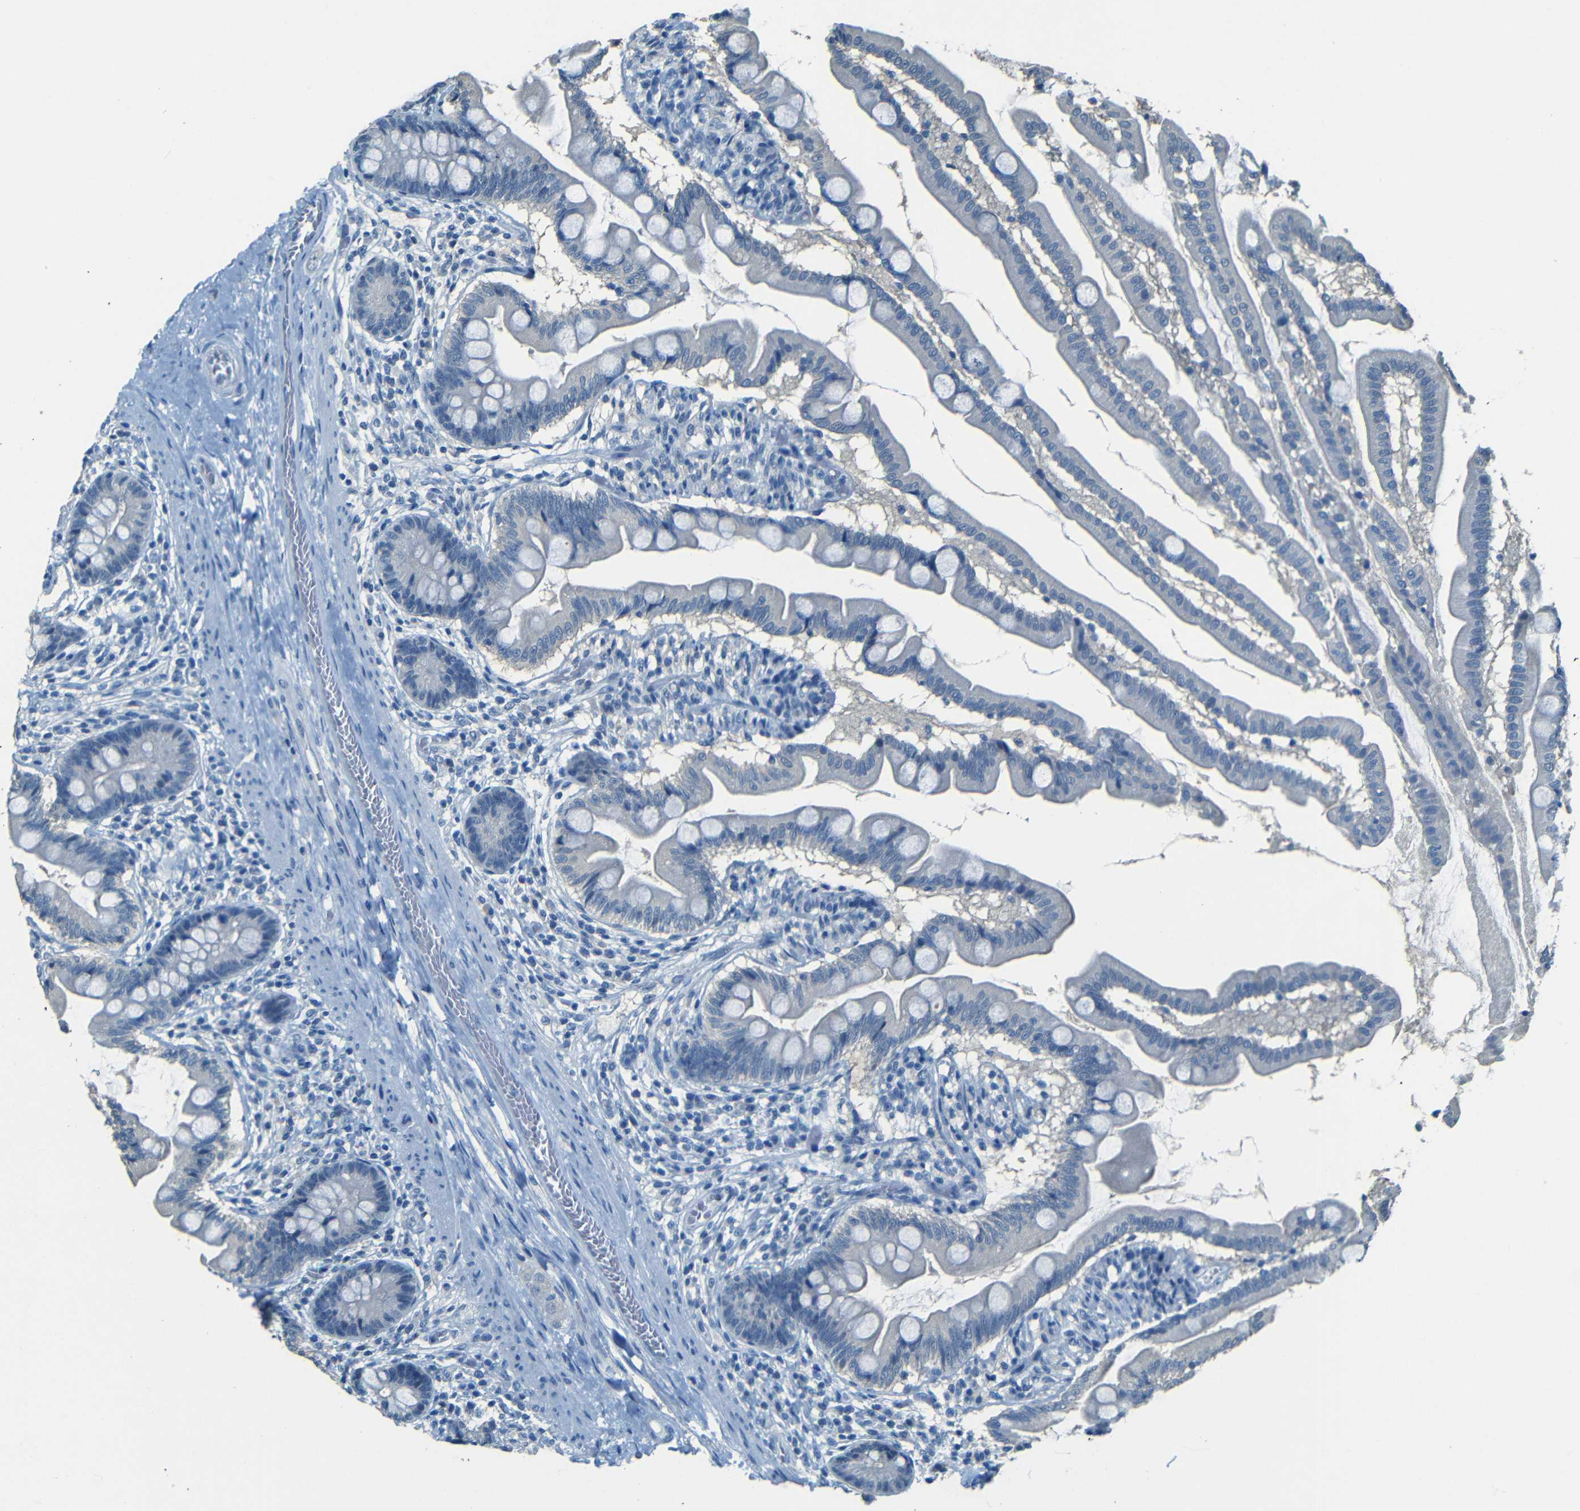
{"staining": {"intensity": "negative", "quantity": "none", "location": "none"}, "tissue": "small intestine", "cell_type": "Glandular cells", "image_type": "normal", "snomed": [{"axis": "morphology", "description": "Normal tissue, NOS"}, {"axis": "topography", "description": "Small intestine"}], "caption": "The histopathology image displays no significant staining in glandular cells of small intestine.", "gene": "ZMAT1", "patient": {"sex": "female", "age": 56}}